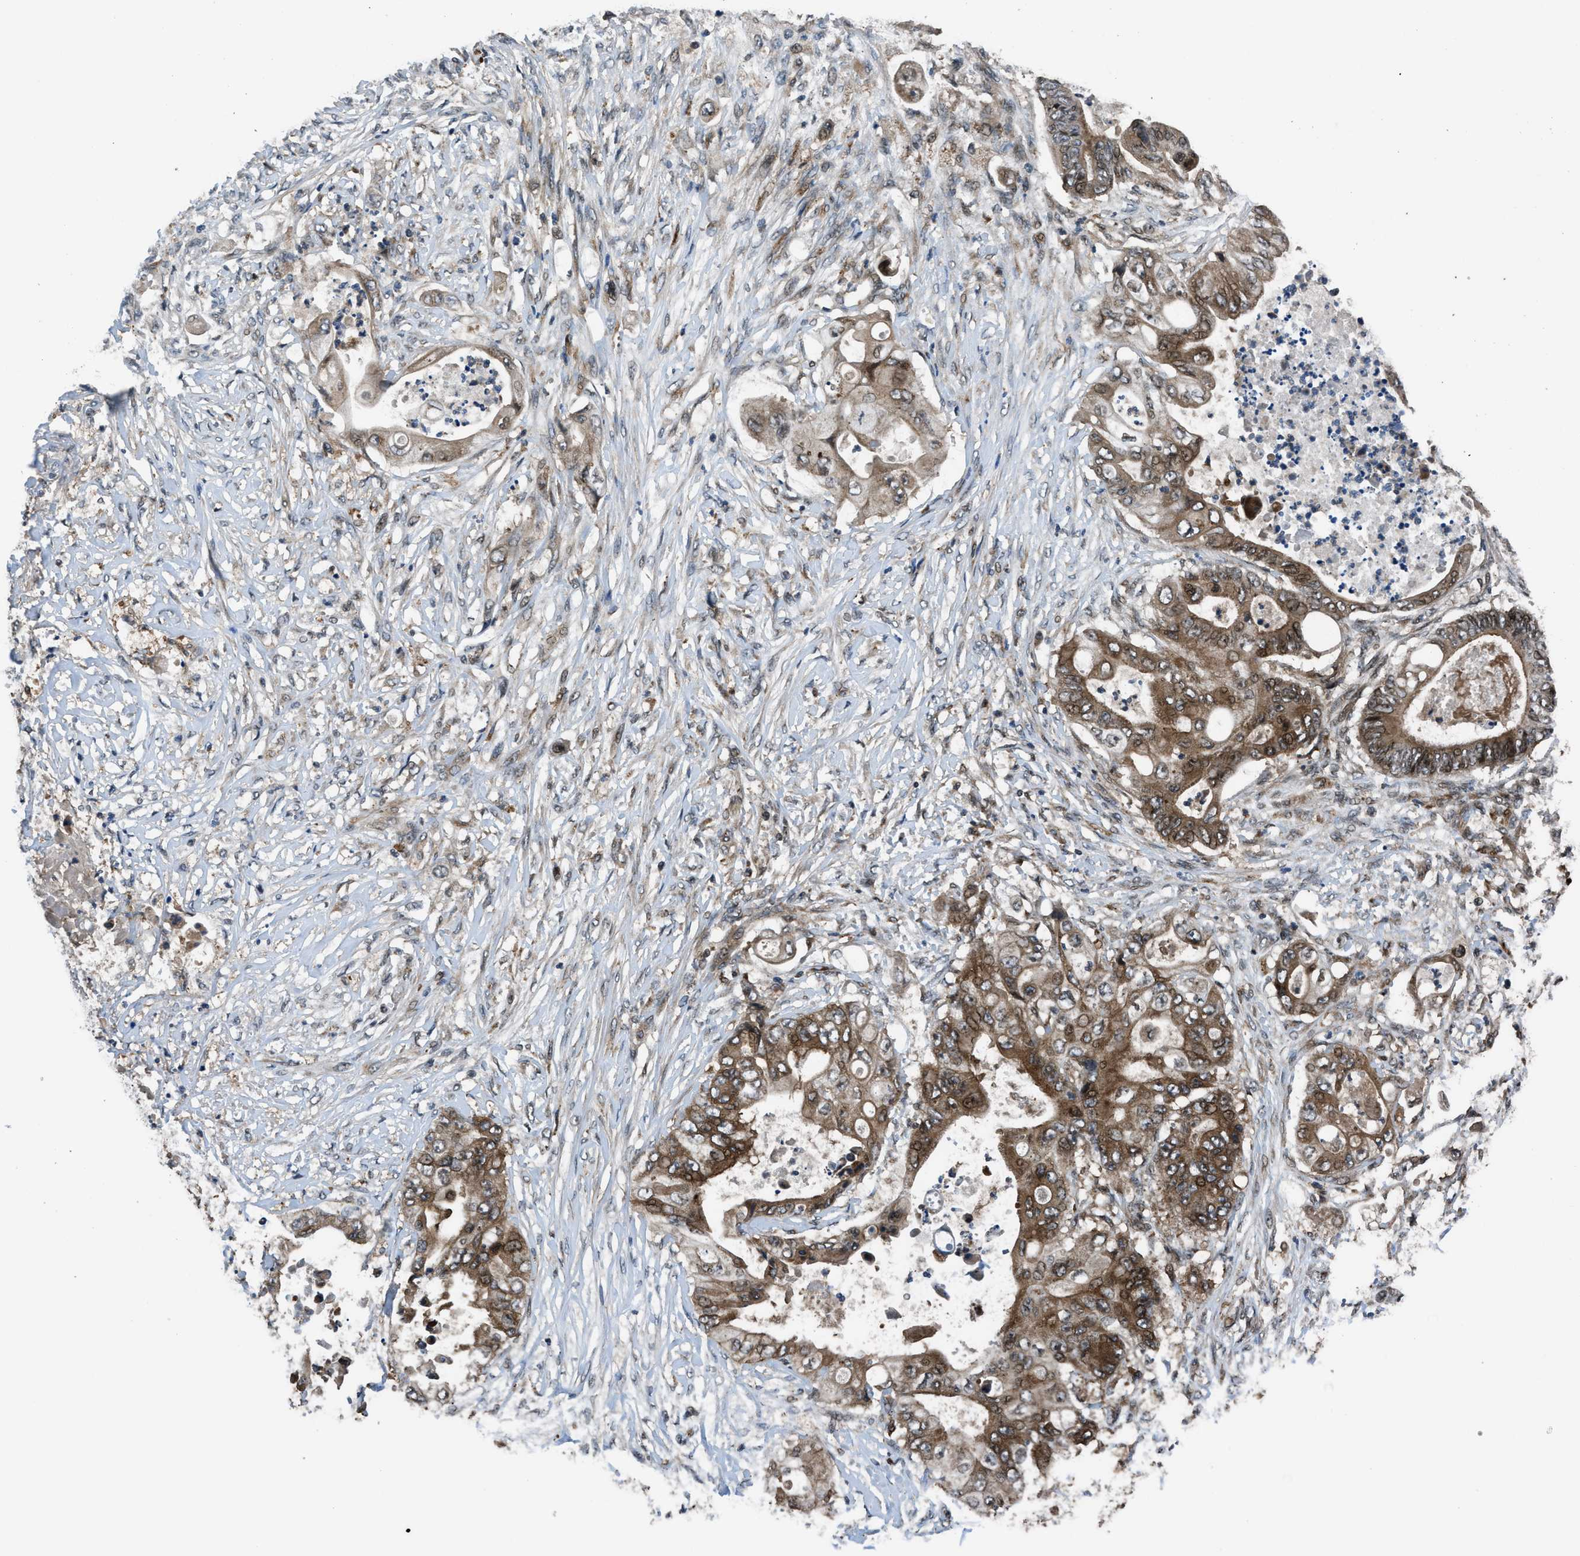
{"staining": {"intensity": "moderate", "quantity": ">75%", "location": "cytoplasmic/membranous,nuclear"}, "tissue": "stomach cancer", "cell_type": "Tumor cells", "image_type": "cancer", "snomed": [{"axis": "morphology", "description": "Adenocarcinoma, NOS"}, {"axis": "topography", "description": "Stomach"}], "caption": "An image of human stomach cancer (adenocarcinoma) stained for a protein displays moderate cytoplasmic/membranous and nuclear brown staining in tumor cells.", "gene": "CTBS", "patient": {"sex": "female", "age": 73}}